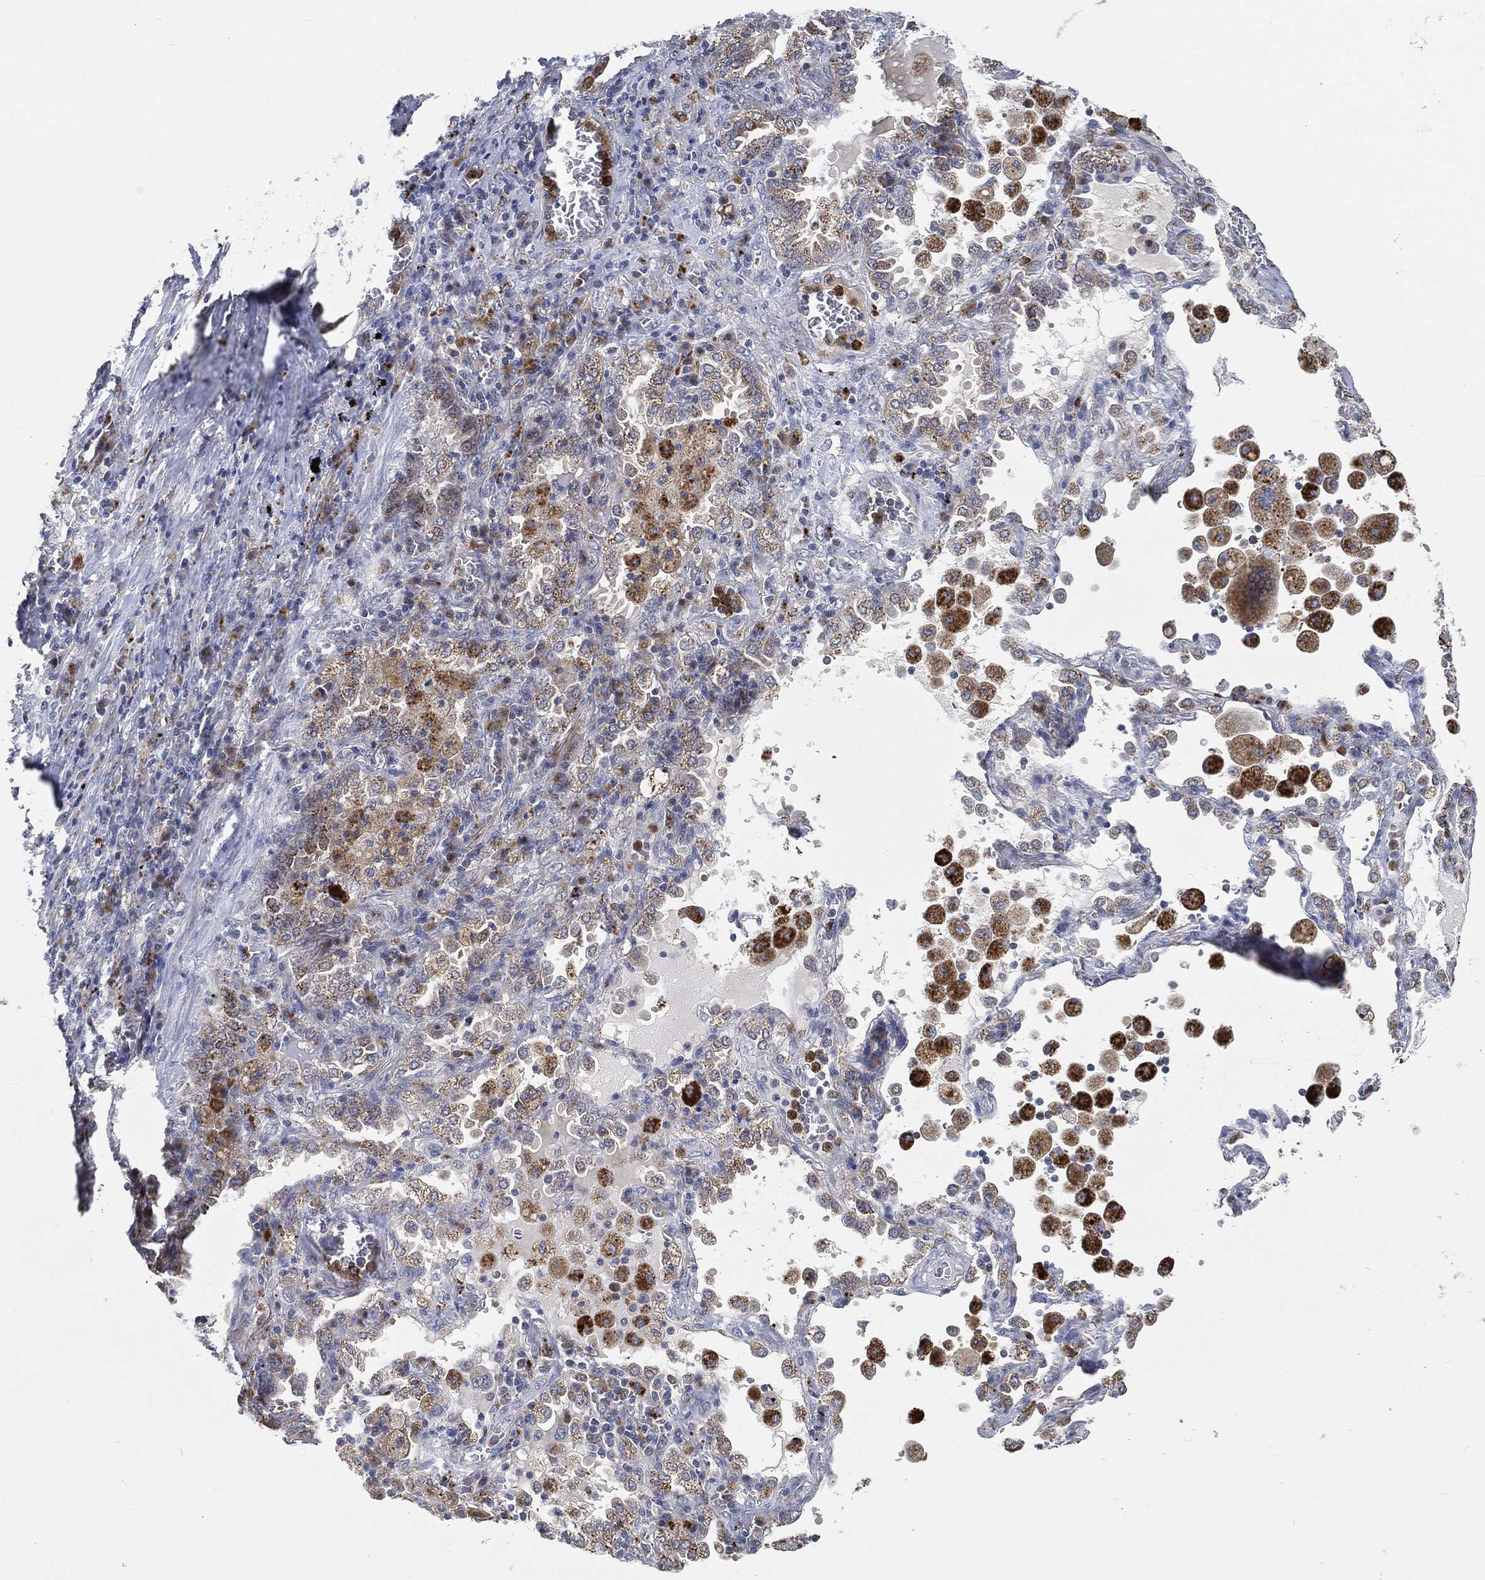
{"staining": {"intensity": "strong", "quantity": "25%-75%", "location": "cytoplasmic/membranous"}, "tissue": "lung cancer", "cell_type": "Tumor cells", "image_type": "cancer", "snomed": [{"axis": "morphology", "description": "Adenocarcinoma, NOS"}, {"axis": "topography", "description": "Lung"}], "caption": "An immunohistochemistry histopathology image of neoplastic tissue is shown. Protein staining in brown labels strong cytoplasmic/membranous positivity in adenocarcinoma (lung) within tumor cells. (IHC, brightfield microscopy, high magnification).", "gene": "VSIG4", "patient": {"sex": "female", "age": 61}}